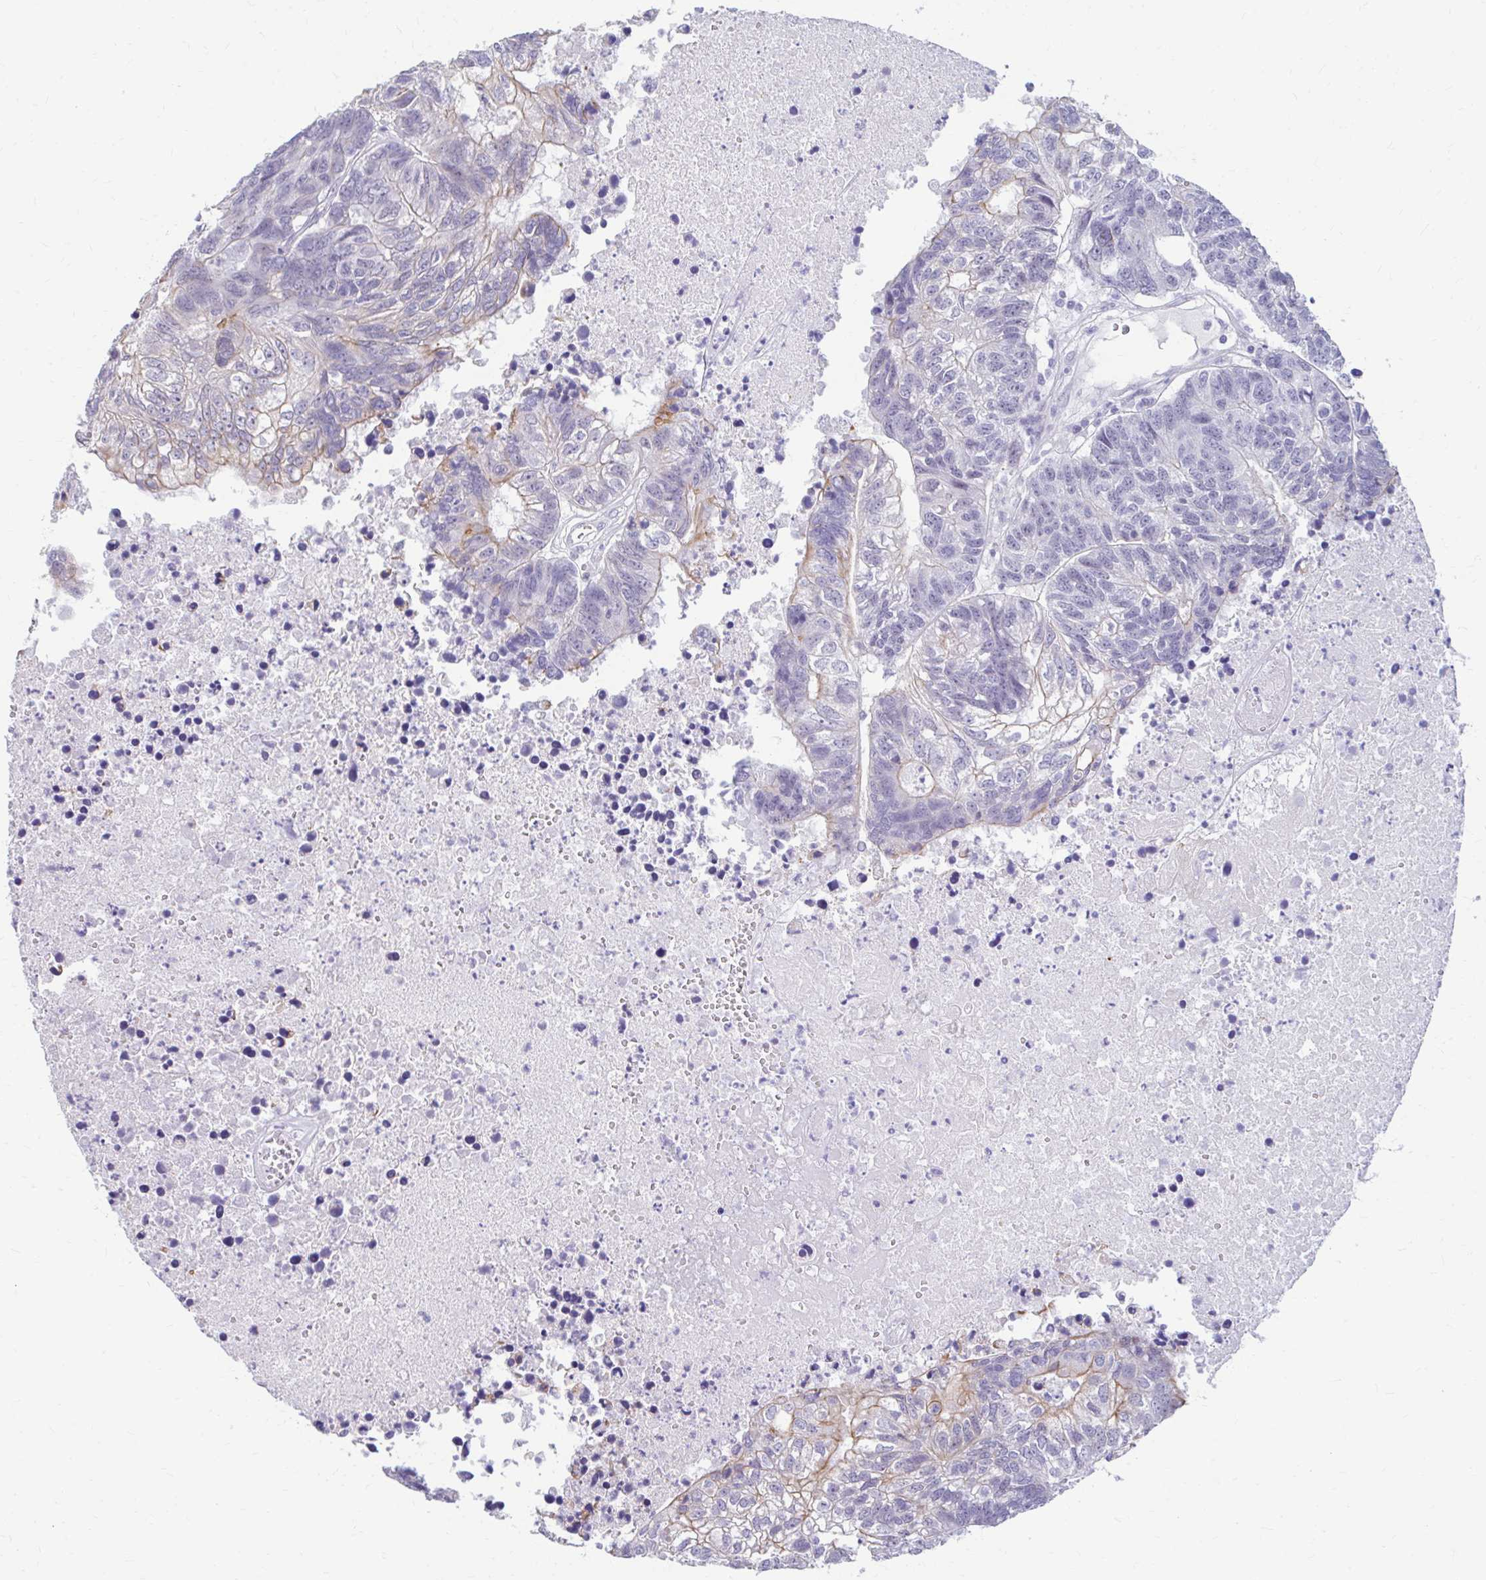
{"staining": {"intensity": "weak", "quantity": "<25%", "location": "cytoplasmic/membranous"}, "tissue": "colorectal cancer", "cell_type": "Tumor cells", "image_type": "cancer", "snomed": [{"axis": "morphology", "description": "Adenocarcinoma, NOS"}, {"axis": "topography", "description": "Colon"}], "caption": "Tumor cells show no significant expression in colorectal cancer. Nuclei are stained in blue.", "gene": "RGS16", "patient": {"sex": "female", "age": 48}}